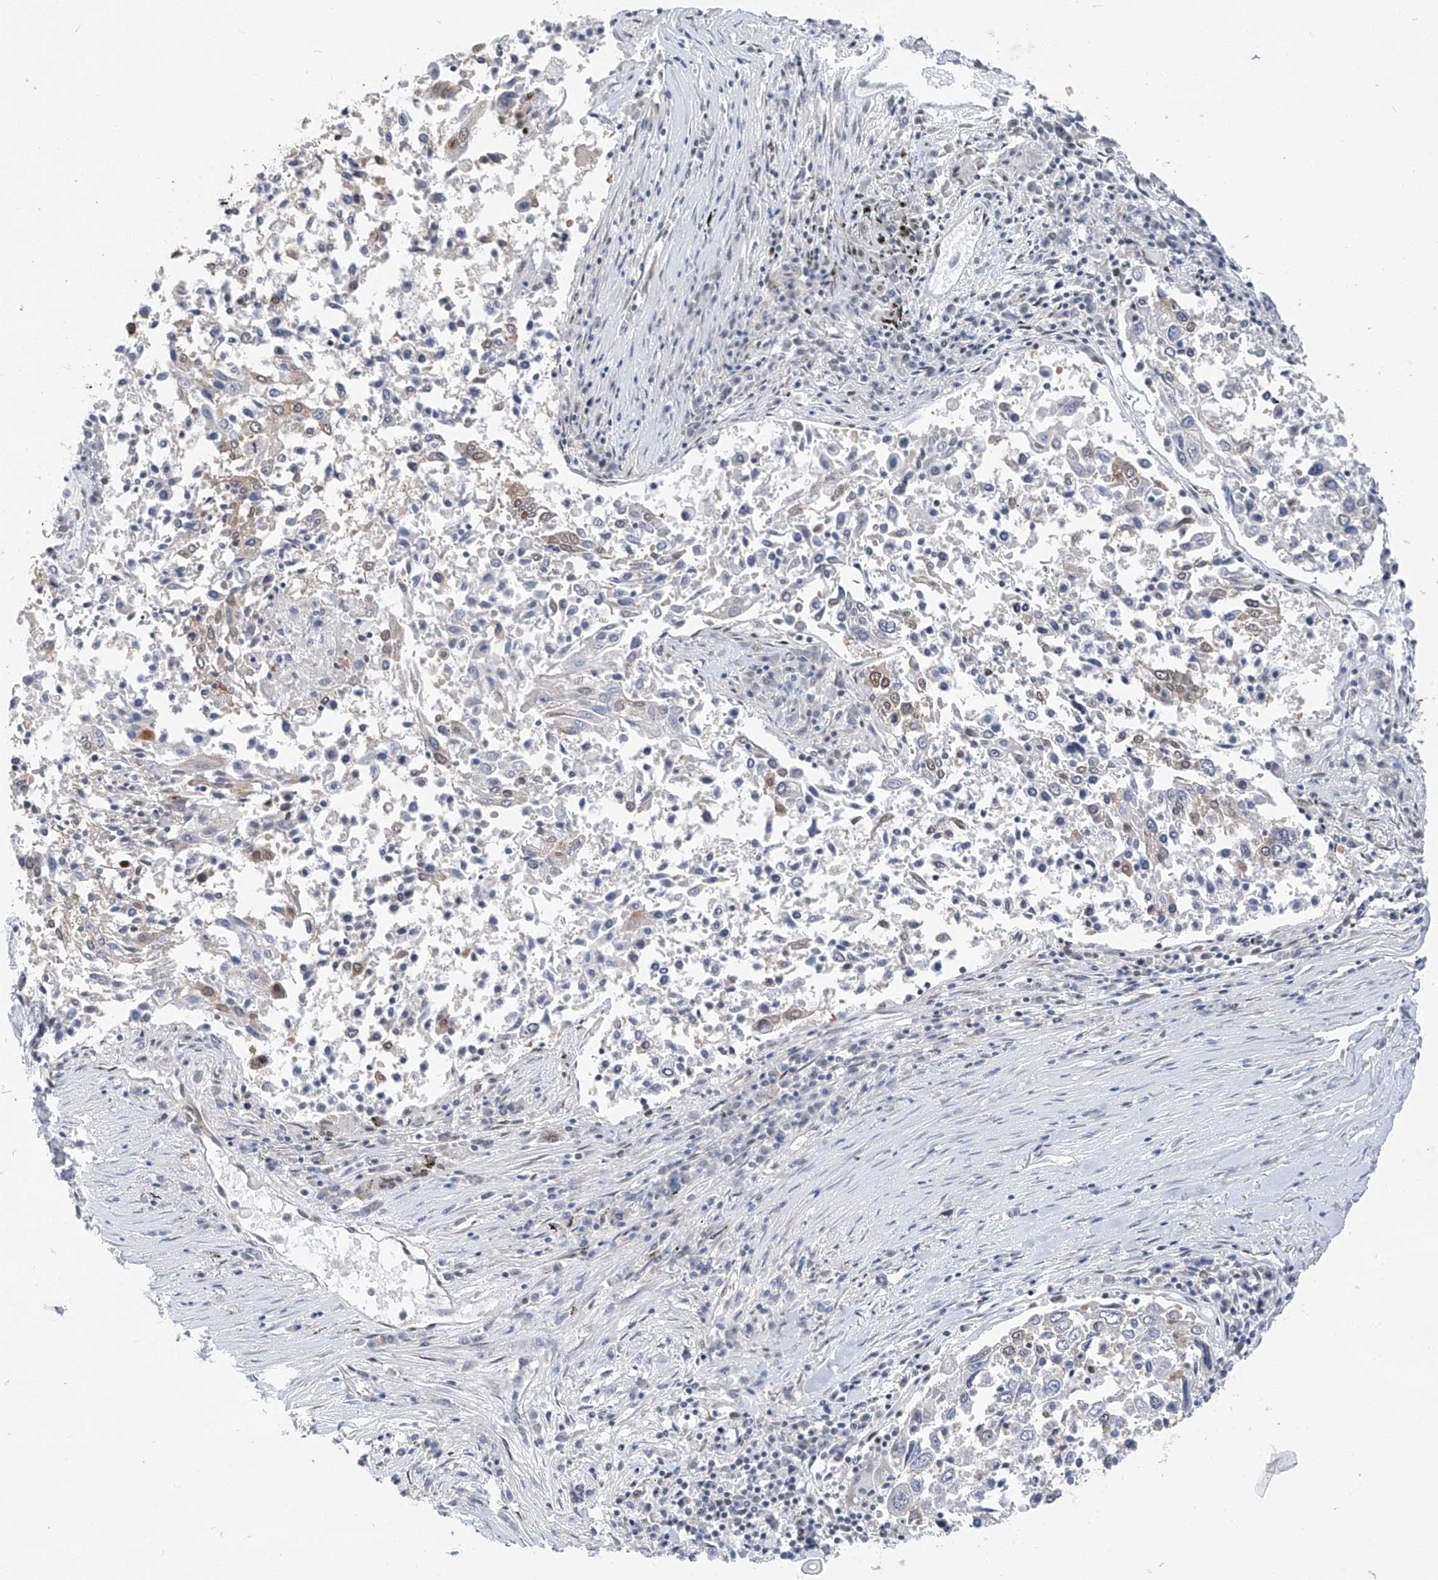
{"staining": {"intensity": "weak", "quantity": "<25%", "location": "nuclear"}, "tissue": "lung cancer", "cell_type": "Tumor cells", "image_type": "cancer", "snomed": [{"axis": "morphology", "description": "Squamous cell carcinoma, NOS"}, {"axis": "topography", "description": "Lung"}], "caption": "DAB (3,3'-diaminobenzidine) immunohistochemical staining of squamous cell carcinoma (lung) demonstrates no significant expression in tumor cells. The staining was performed using DAB to visualize the protein expression in brown, while the nuclei were stained in blue with hematoxylin (Magnification: 20x).", "gene": "KHSRP", "patient": {"sex": "male", "age": 65}}